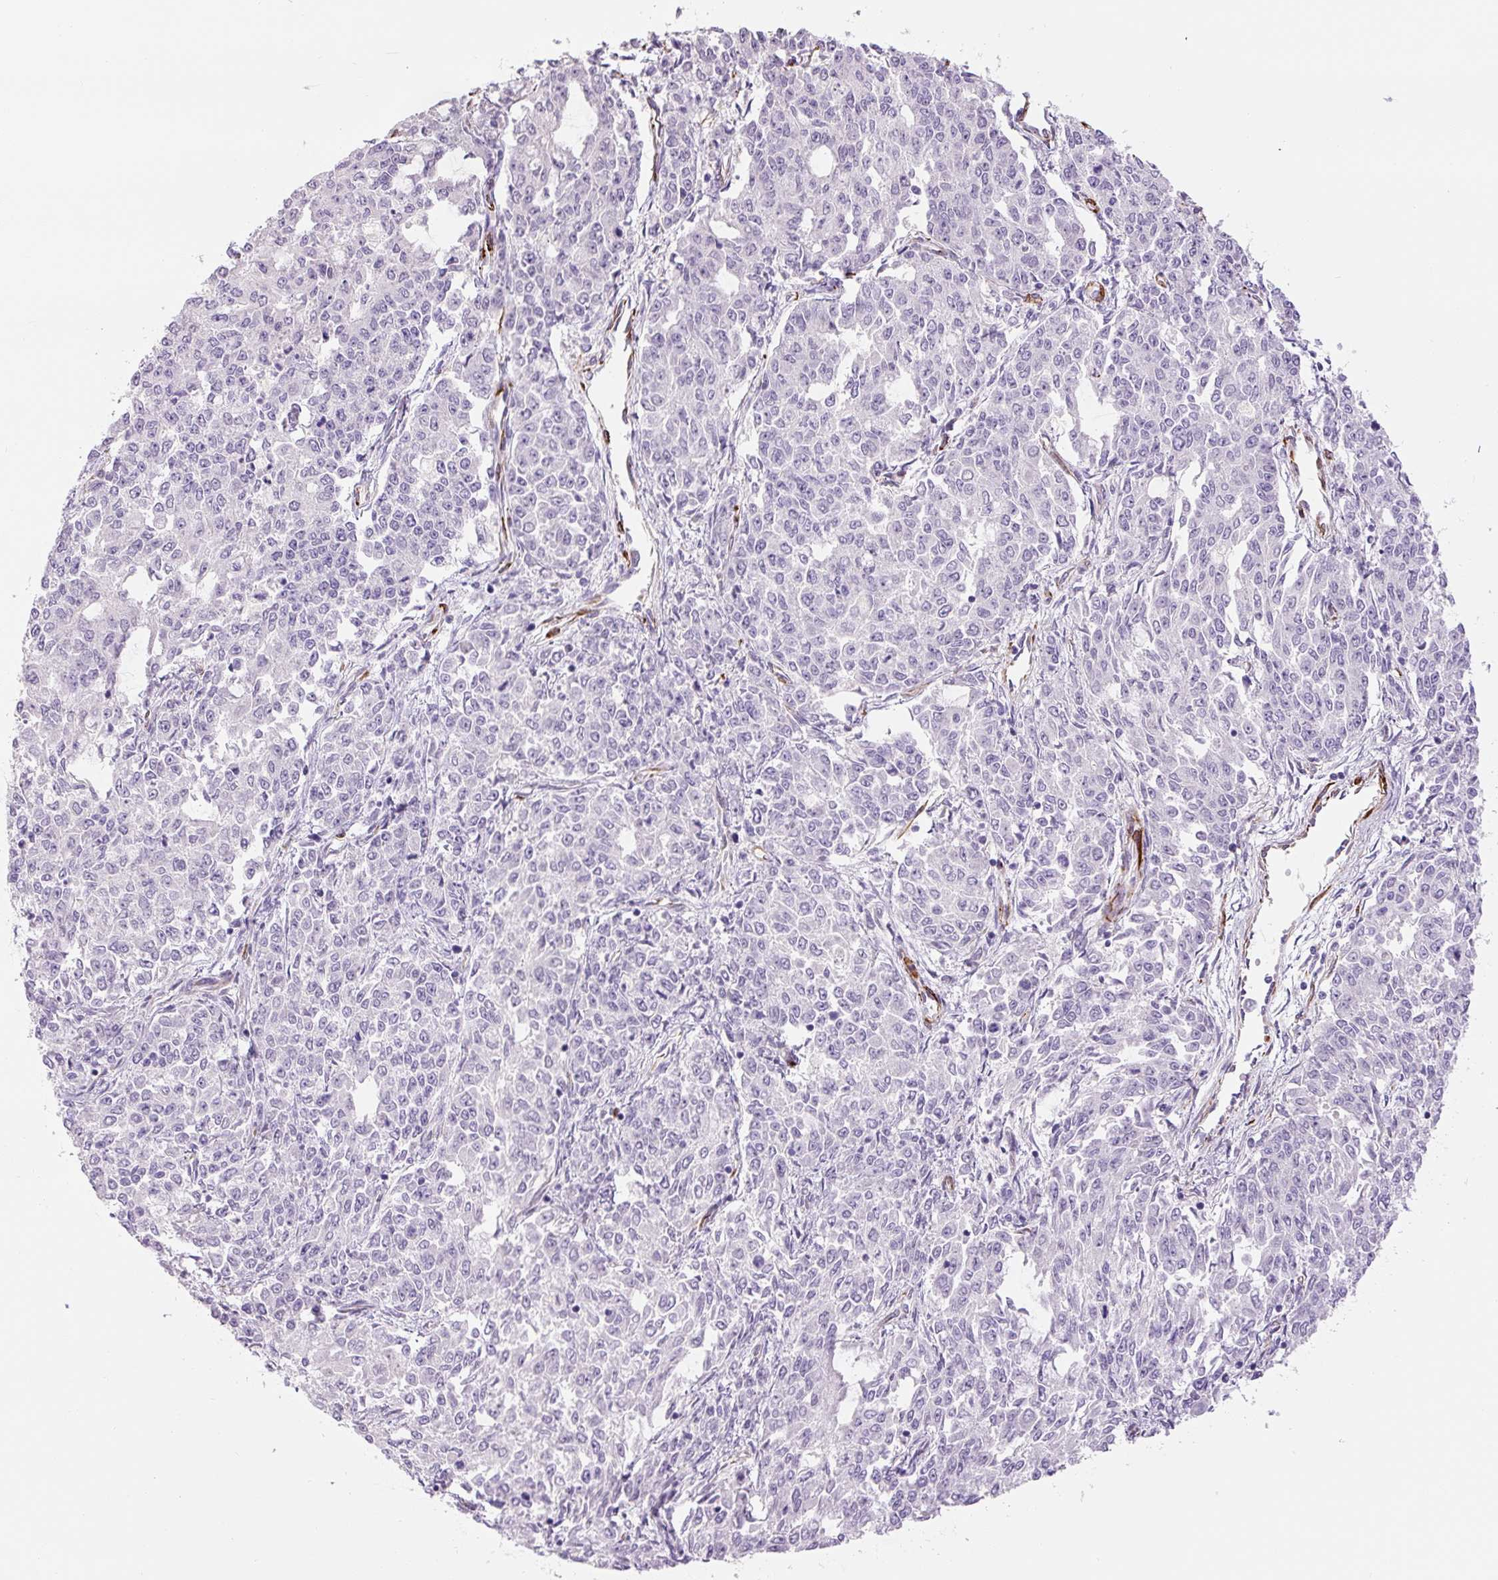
{"staining": {"intensity": "negative", "quantity": "none", "location": "none"}, "tissue": "endometrial cancer", "cell_type": "Tumor cells", "image_type": "cancer", "snomed": [{"axis": "morphology", "description": "Adenocarcinoma, NOS"}, {"axis": "topography", "description": "Endometrium"}], "caption": "Photomicrograph shows no significant protein expression in tumor cells of endometrial cancer (adenocarcinoma). Nuclei are stained in blue.", "gene": "NES", "patient": {"sex": "female", "age": 50}}